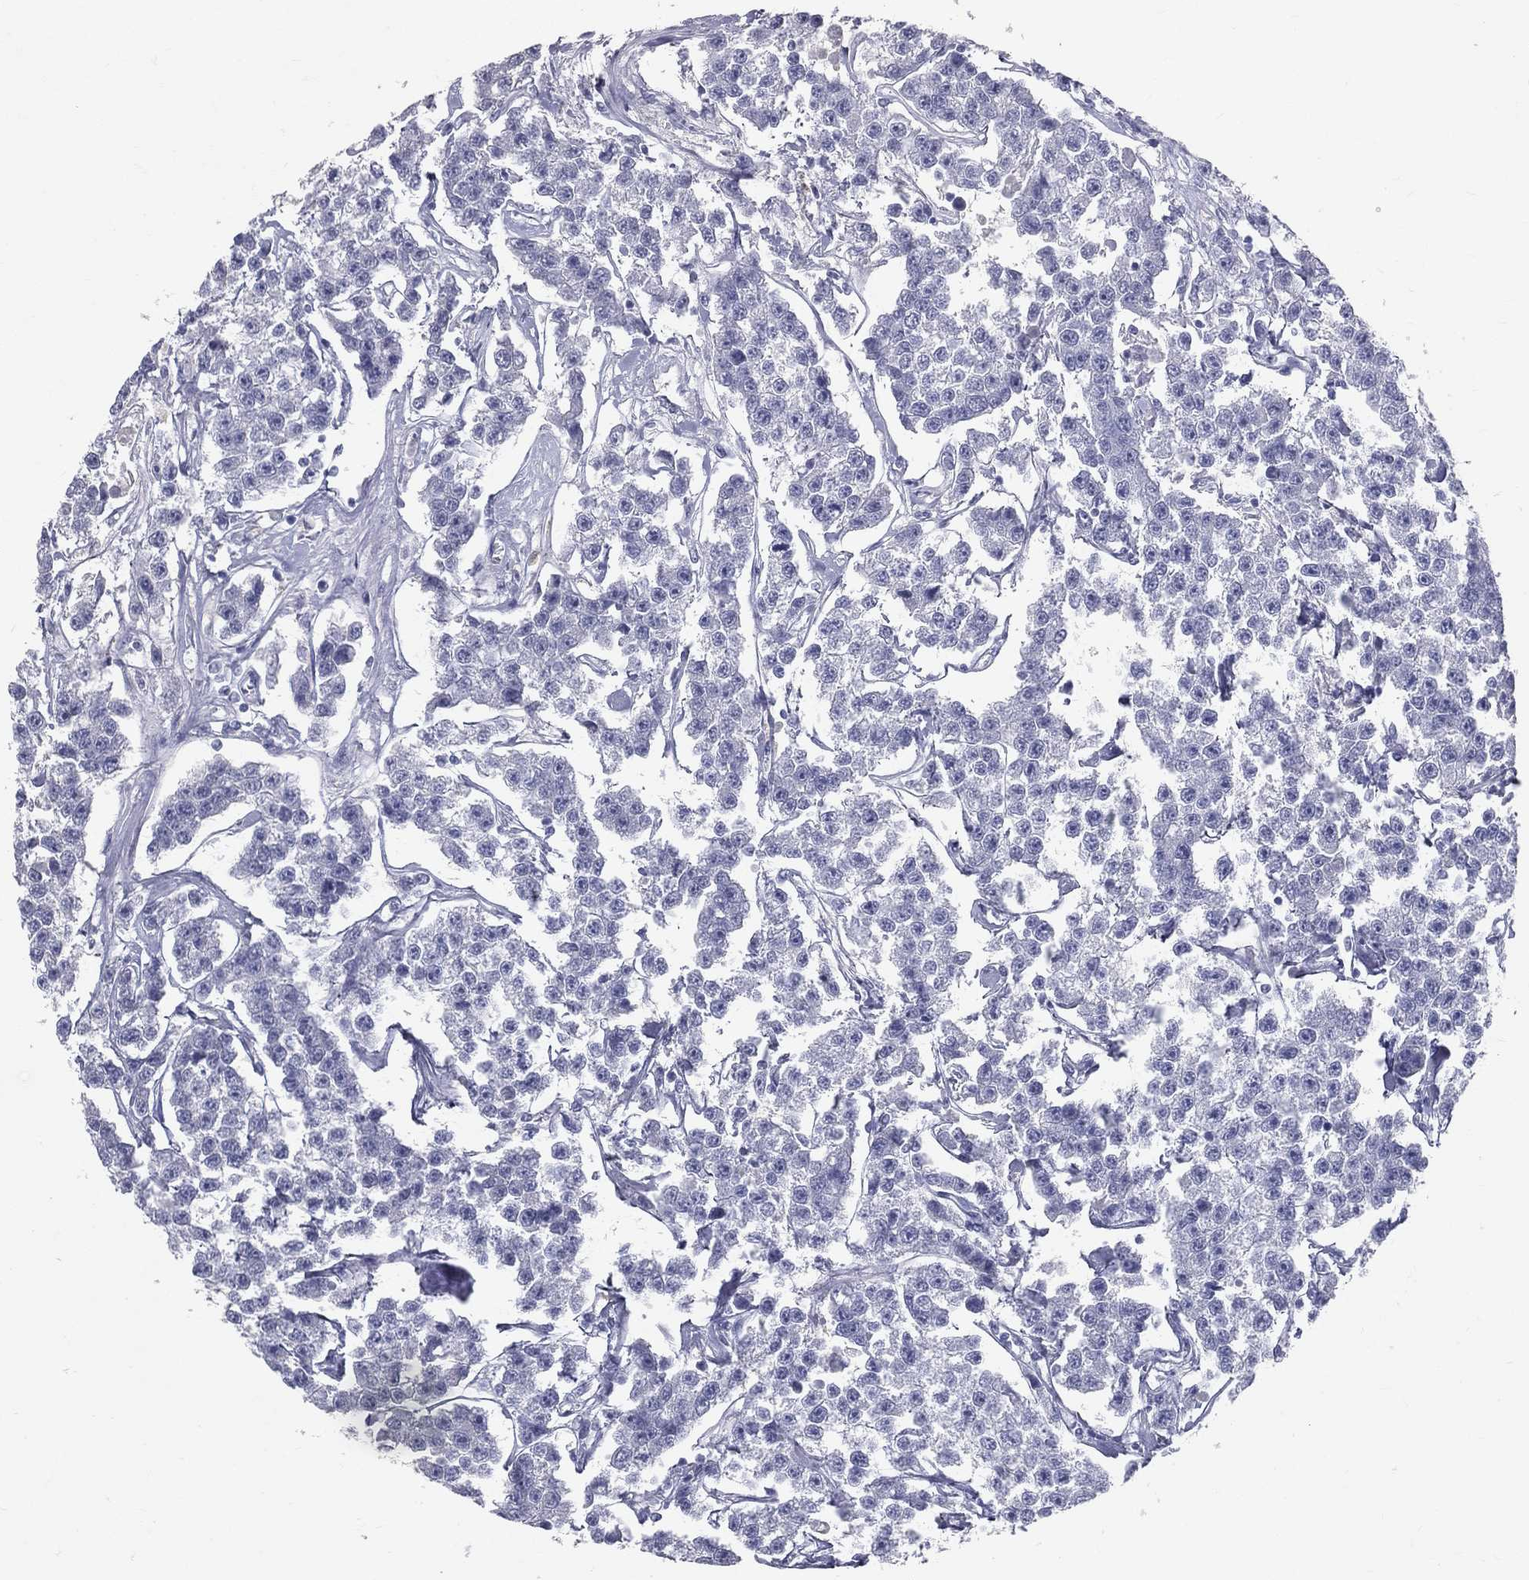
{"staining": {"intensity": "negative", "quantity": "none", "location": "none"}, "tissue": "testis cancer", "cell_type": "Tumor cells", "image_type": "cancer", "snomed": [{"axis": "morphology", "description": "Seminoma, NOS"}, {"axis": "topography", "description": "Testis"}], "caption": "A photomicrograph of human testis cancer (seminoma) is negative for staining in tumor cells. The staining was performed using DAB to visualize the protein expression in brown, while the nuclei were stained in blue with hematoxylin (Magnification: 20x).", "gene": "TFPI2", "patient": {"sex": "male", "age": 59}}